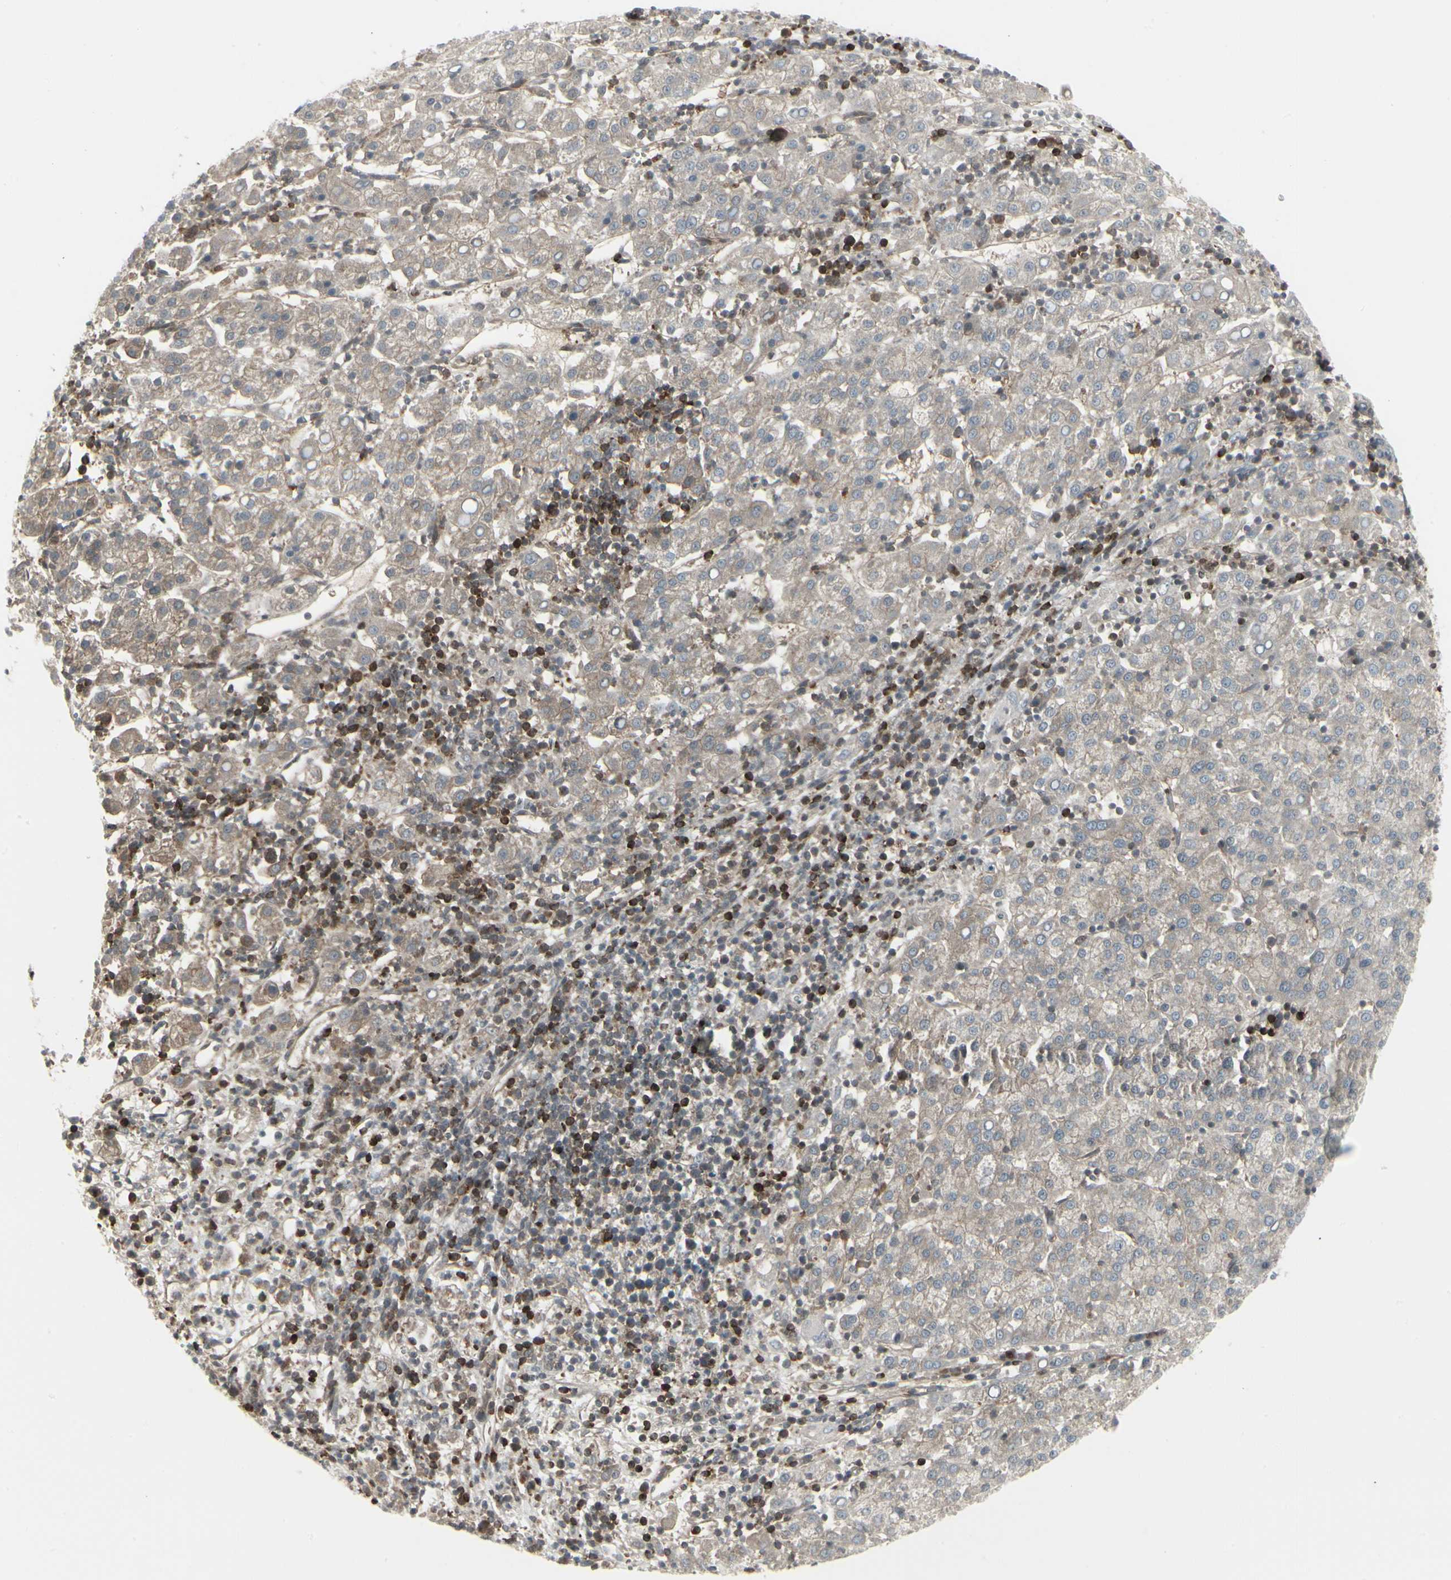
{"staining": {"intensity": "weak", "quantity": ">75%", "location": "cytoplasmic/membranous"}, "tissue": "liver cancer", "cell_type": "Tumor cells", "image_type": "cancer", "snomed": [{"axis": "morphology", "description": "Carcinoma, Hepatocellular, NOS"}, {"axis": "topography", "description": "Liver"}], "caption": "DAB (3,3'-diaminobenzidine) immunohistochemical staining of liver cancer reveals weak cytoplasmic/membranous protein staining in about >75% of tumor cells.", "gene": "IGFBP6", "patient": {"sex": "female", "age": 58}}